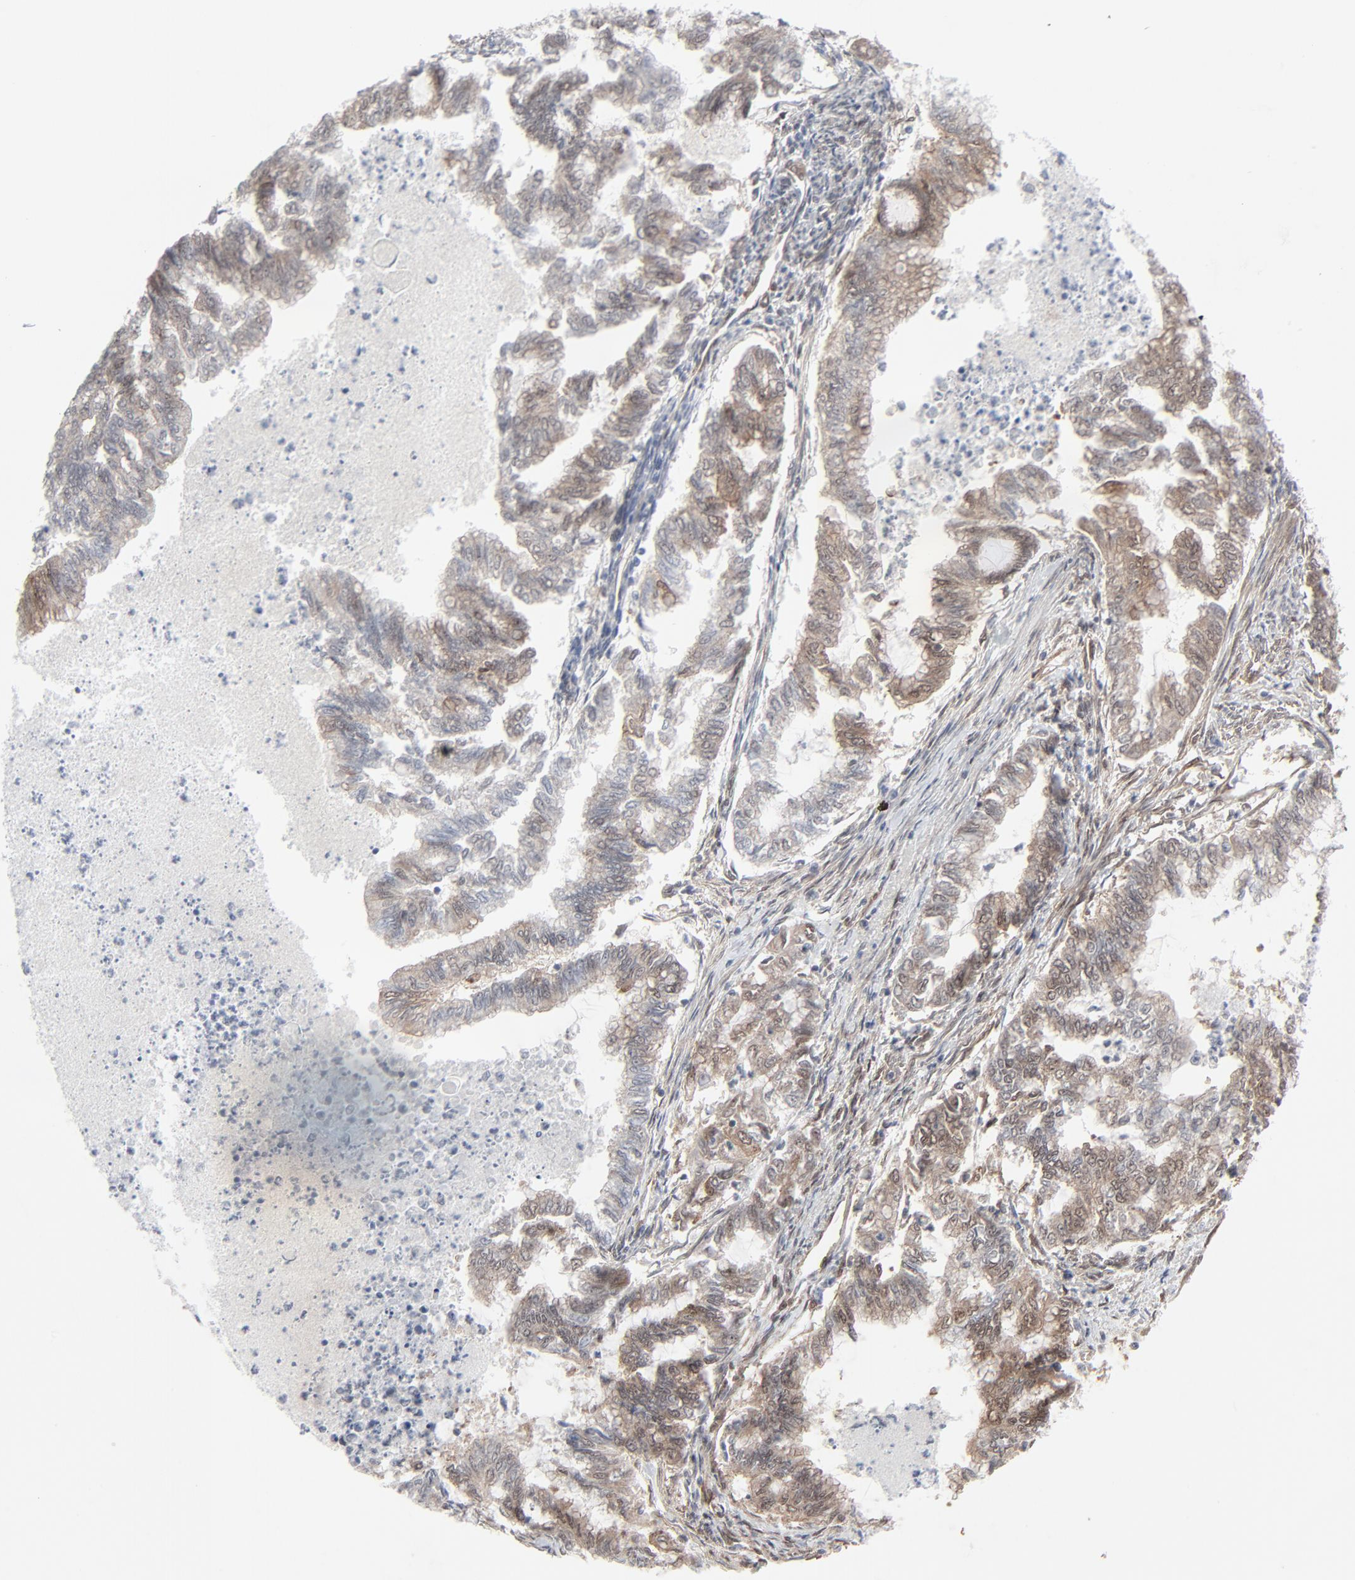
{"staining": {"intensity": "weak", "quantity": "25%-75%", "location": "cytoplasmic/membranous"}, "tissue": "endometrial cancer", "cell_type": "Tumor cells", "image_type": "cancer", "snomed": [{"axis": "morphology", "description": "Adenocarcinoma, NOS"}, {"axis": "topography", "description": "Endometrium"}], "caption": "Tumor cells reveal low levels of weak cytoplasmic/membranous staining in about 25%-75% of cells in endometrial cancer.", "gene": "AKT1", "patient": {"sex": "female", "age": 79}}